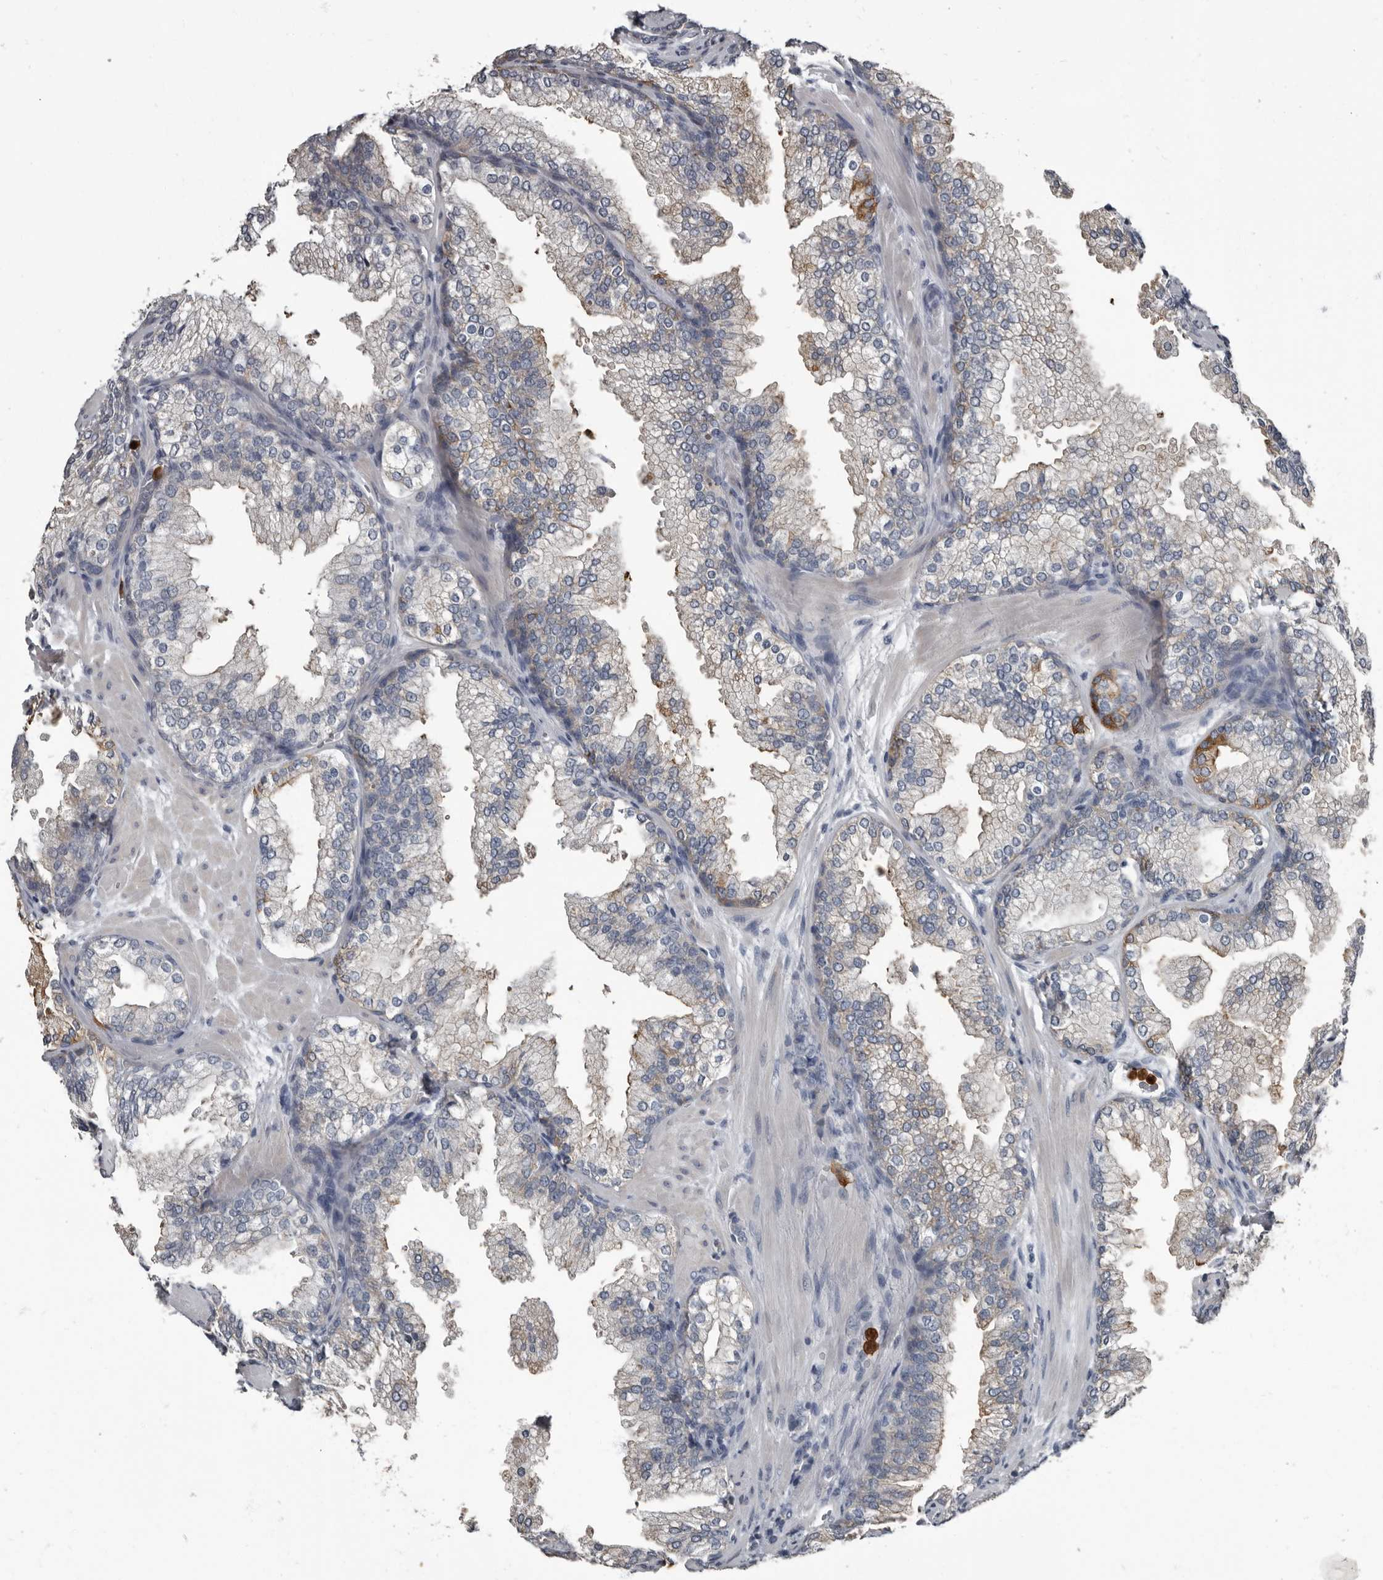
{"staining": {"intensity": "moderate", "quantity": "<25%", "location": "cytoplasmic/membranous"}, "tissue": "prostate cancer", "cell_type": "Tumor cells", "image_type": "cancer", "snomed": [{"axis": "morphology", "description": "Adenocarcinoma, High grade"}, {"axis": "topography", "description": "Prostate"}], "caption": "Moderate cytoplasmic/membranous protein staining is present in approximately <25% of tumor cells in prostate cancer.", "gene": "TPD52L1", "patient": {"sex": "male", "age": 62}}